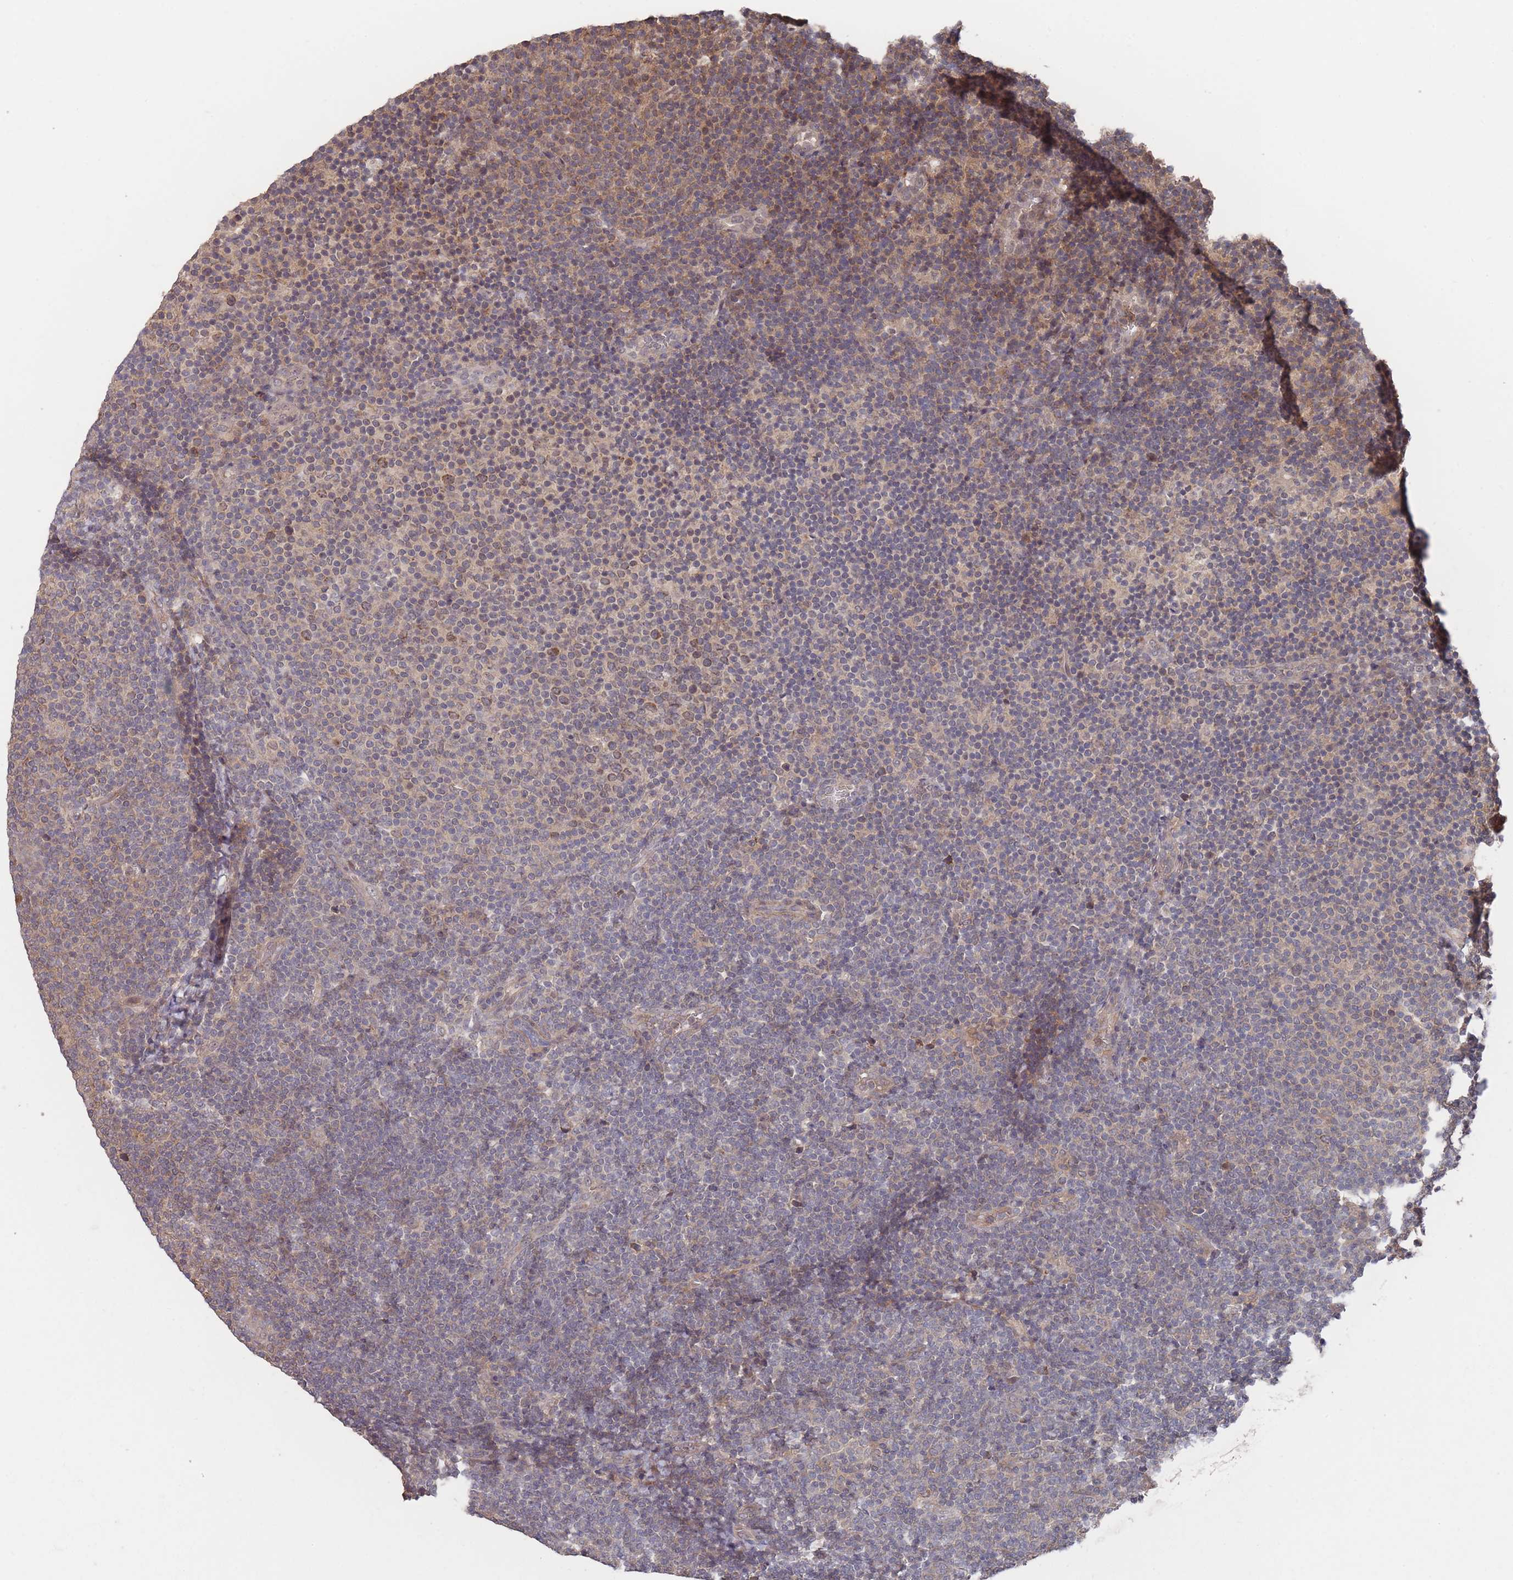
{"staining": {"intensity": "negative", "quantity": "none", "location": "none"}, "tissue": "lymphoma", "cell_type": "Tumor cells", "image_type": "cancer", "snomed": [{"axis": "morphology", "description": "Malignant lymphoma, non-Hodgkin's type, Low grade"}, {"axis": "topography", "description": "Lymph node"}], "caption": "Lymphoma was stained to show a protein in brown. There is no significant expression in tumor cells.", "gene": "SF3B1", "patient": {"sex": "male", "age": 66}}